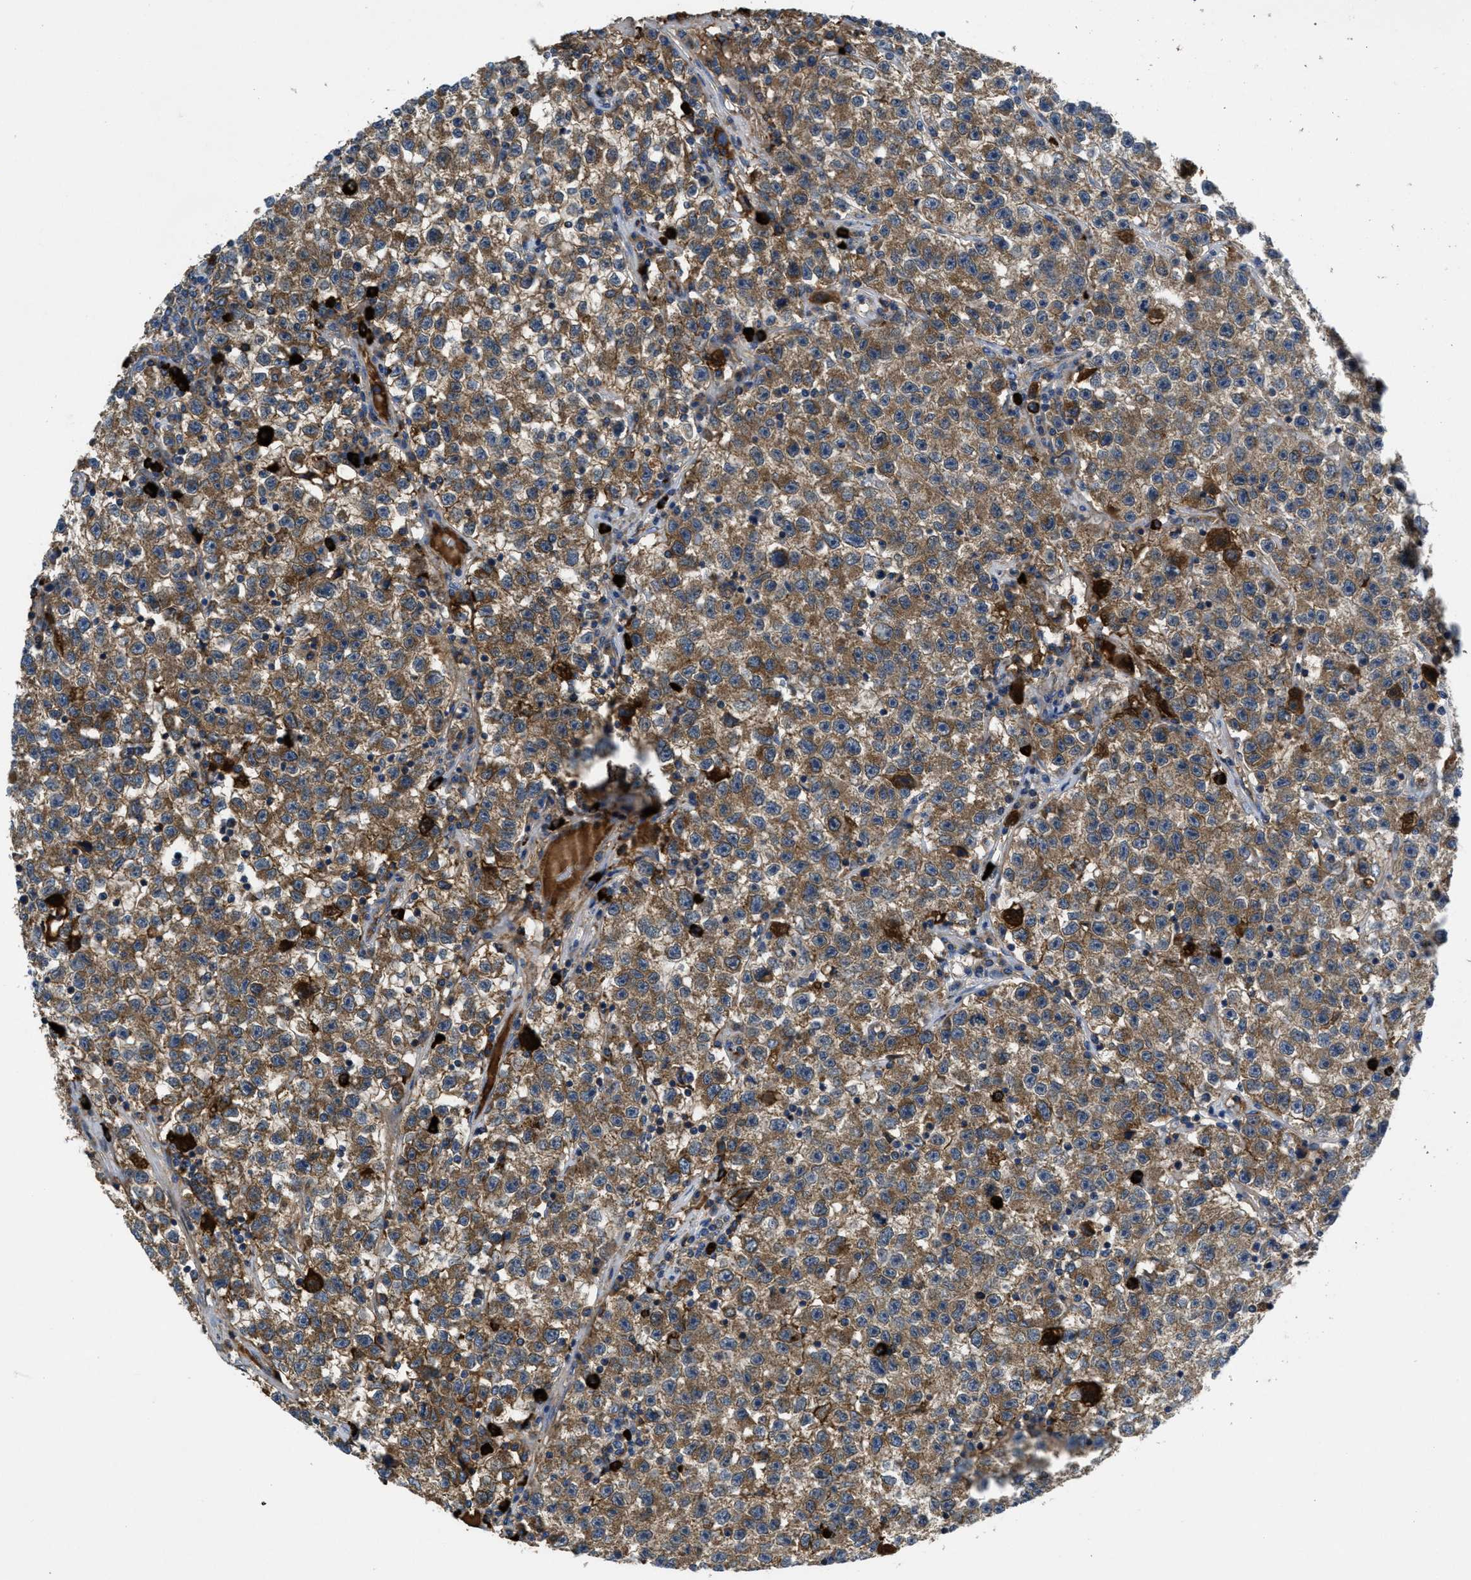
{"staining": {"intensity": "moderate", "quantity": ">75%", "location": "cytoplasmic/membranous"}, "tissue": "testis cancer", "cell_type": "Tumor cells", "image_type": "cancer", "snomed": [{"axis": "morphology", "description": "Seminoma, NOS"}, {"axis": "topography", "description": "Testis"}], "caption": "Protein staining of testis cancer tissue reveals moderate cytoplasmic/membranous positivity in approximately >75% of tumor cells.", "gene": "GALK1", "patient": {"sex": "male", "age": 22}}